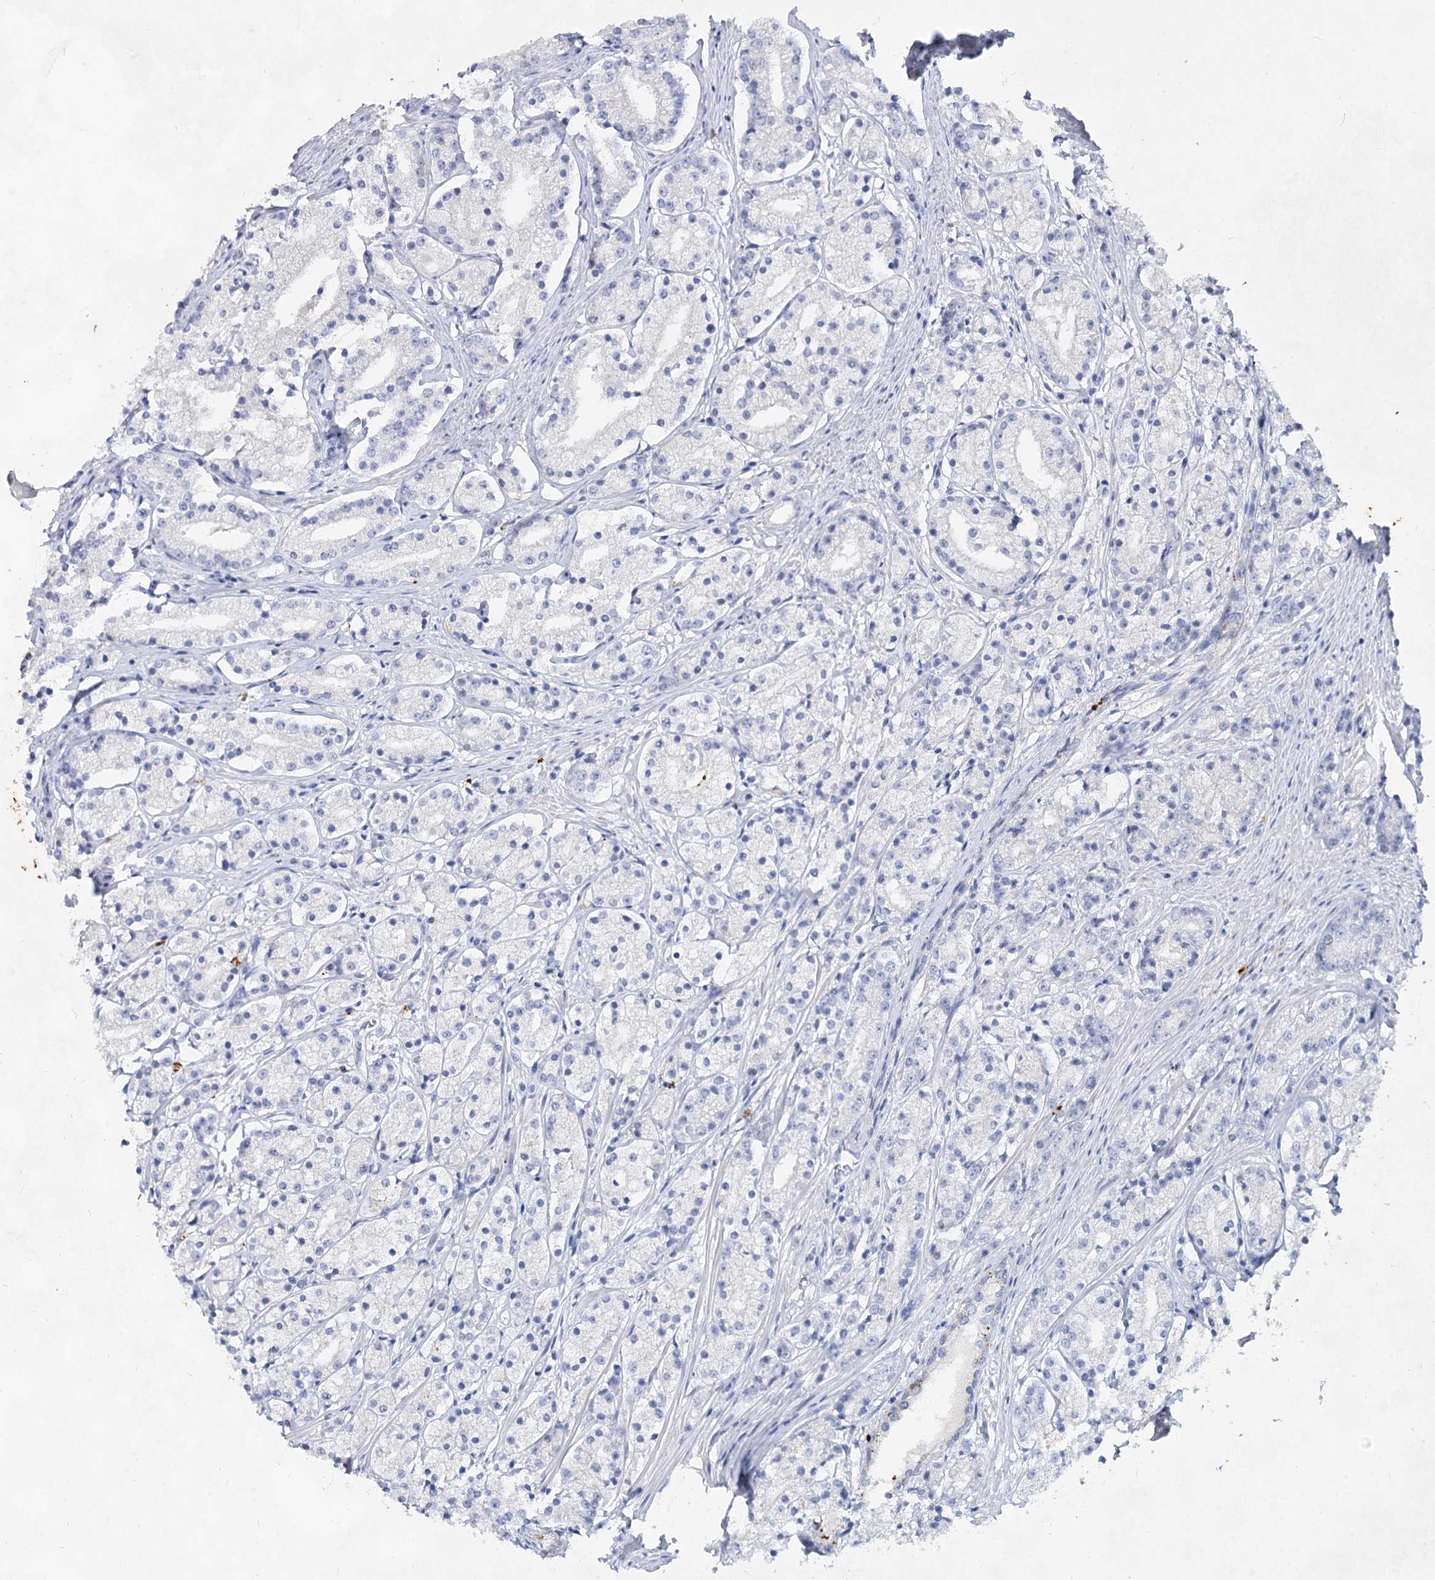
{"staining": {"intensity": "negative", "quantity": "none", "location": "none"}, "tissue": "prostate cancer", "cell_type": "Tumor cells", "image_type": "cancer", "snomed": [{"axis": "morphology", "description": "Adenocarcinoma, High grade"}, {"axis": "topography", "description": "Prostate"}], "caption": "A photomicrograph of human prostate high-grade adenocarcinoma is negative for staining in tumor cells. (DAB (3,3'-diaminobenzidine) IHC with hematoxylin counter stain).", "gene": "CCDC73", "patient": {"sex": "male", "age": 69}}